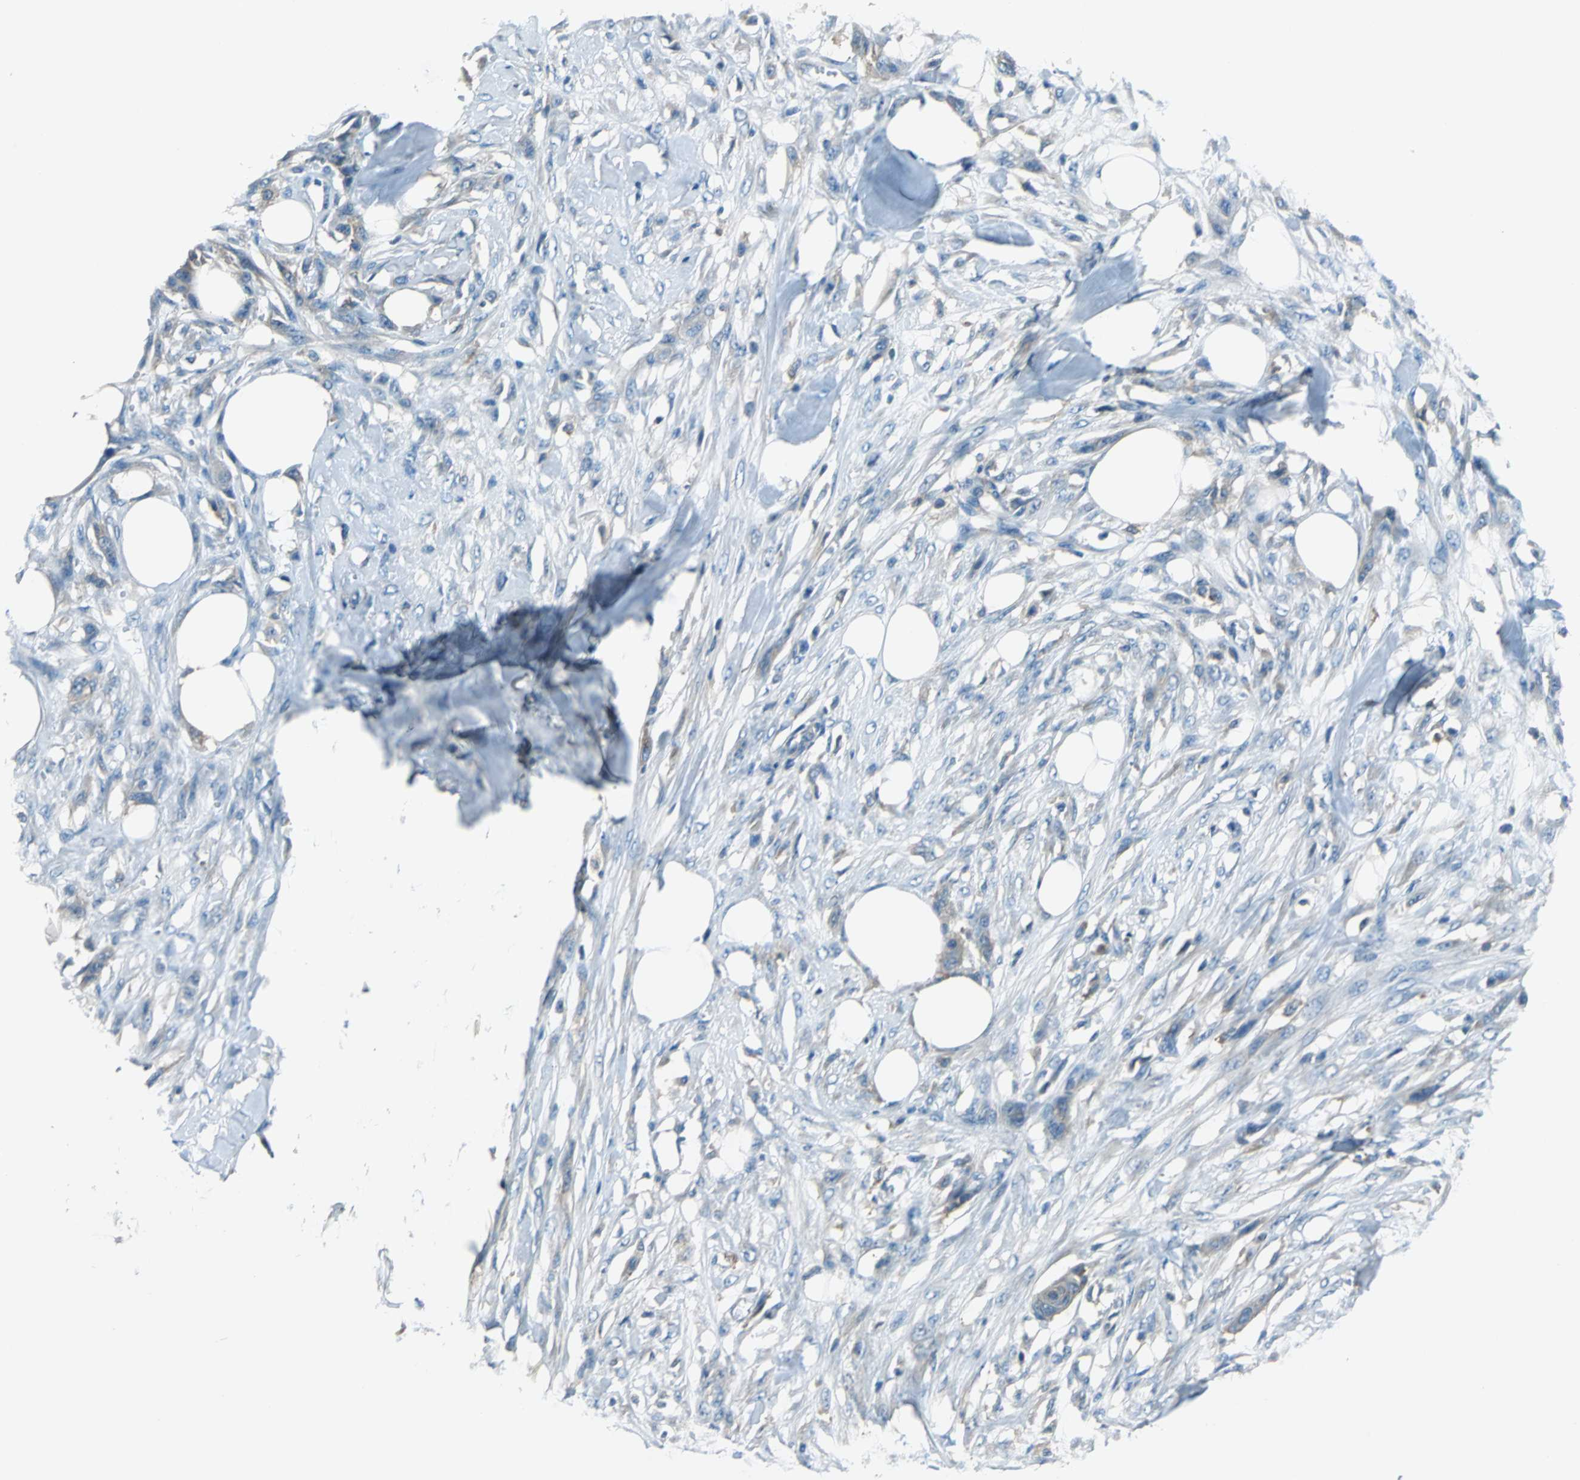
{"staining": {"intensity": "weak", "quantity": "<25%", "location": "cytoplasmic/membranous"}, "tissue": "skin cancer", "cell_type": "Tumor cells", "image_type": "cancer", "snomed": [{"axis": "morphology", "description": "Normal tissue, NOS"}, {"axis": "morphology", "description": "Squamous cell carcinoma, NOS"}, {"axis": "topography", "description": "Skin"}], "caption": "This is a micrograph of immunohistochemistry (IHC) staining of skin cancer, which shows no staining in tumor cells. Brightfield microscopy of IHC stained with DAB (brown) and hematoxylin (blue), captured at high magnification.", "gene": "PRKCA", "patient": {"sex": "female", "age": 59}}